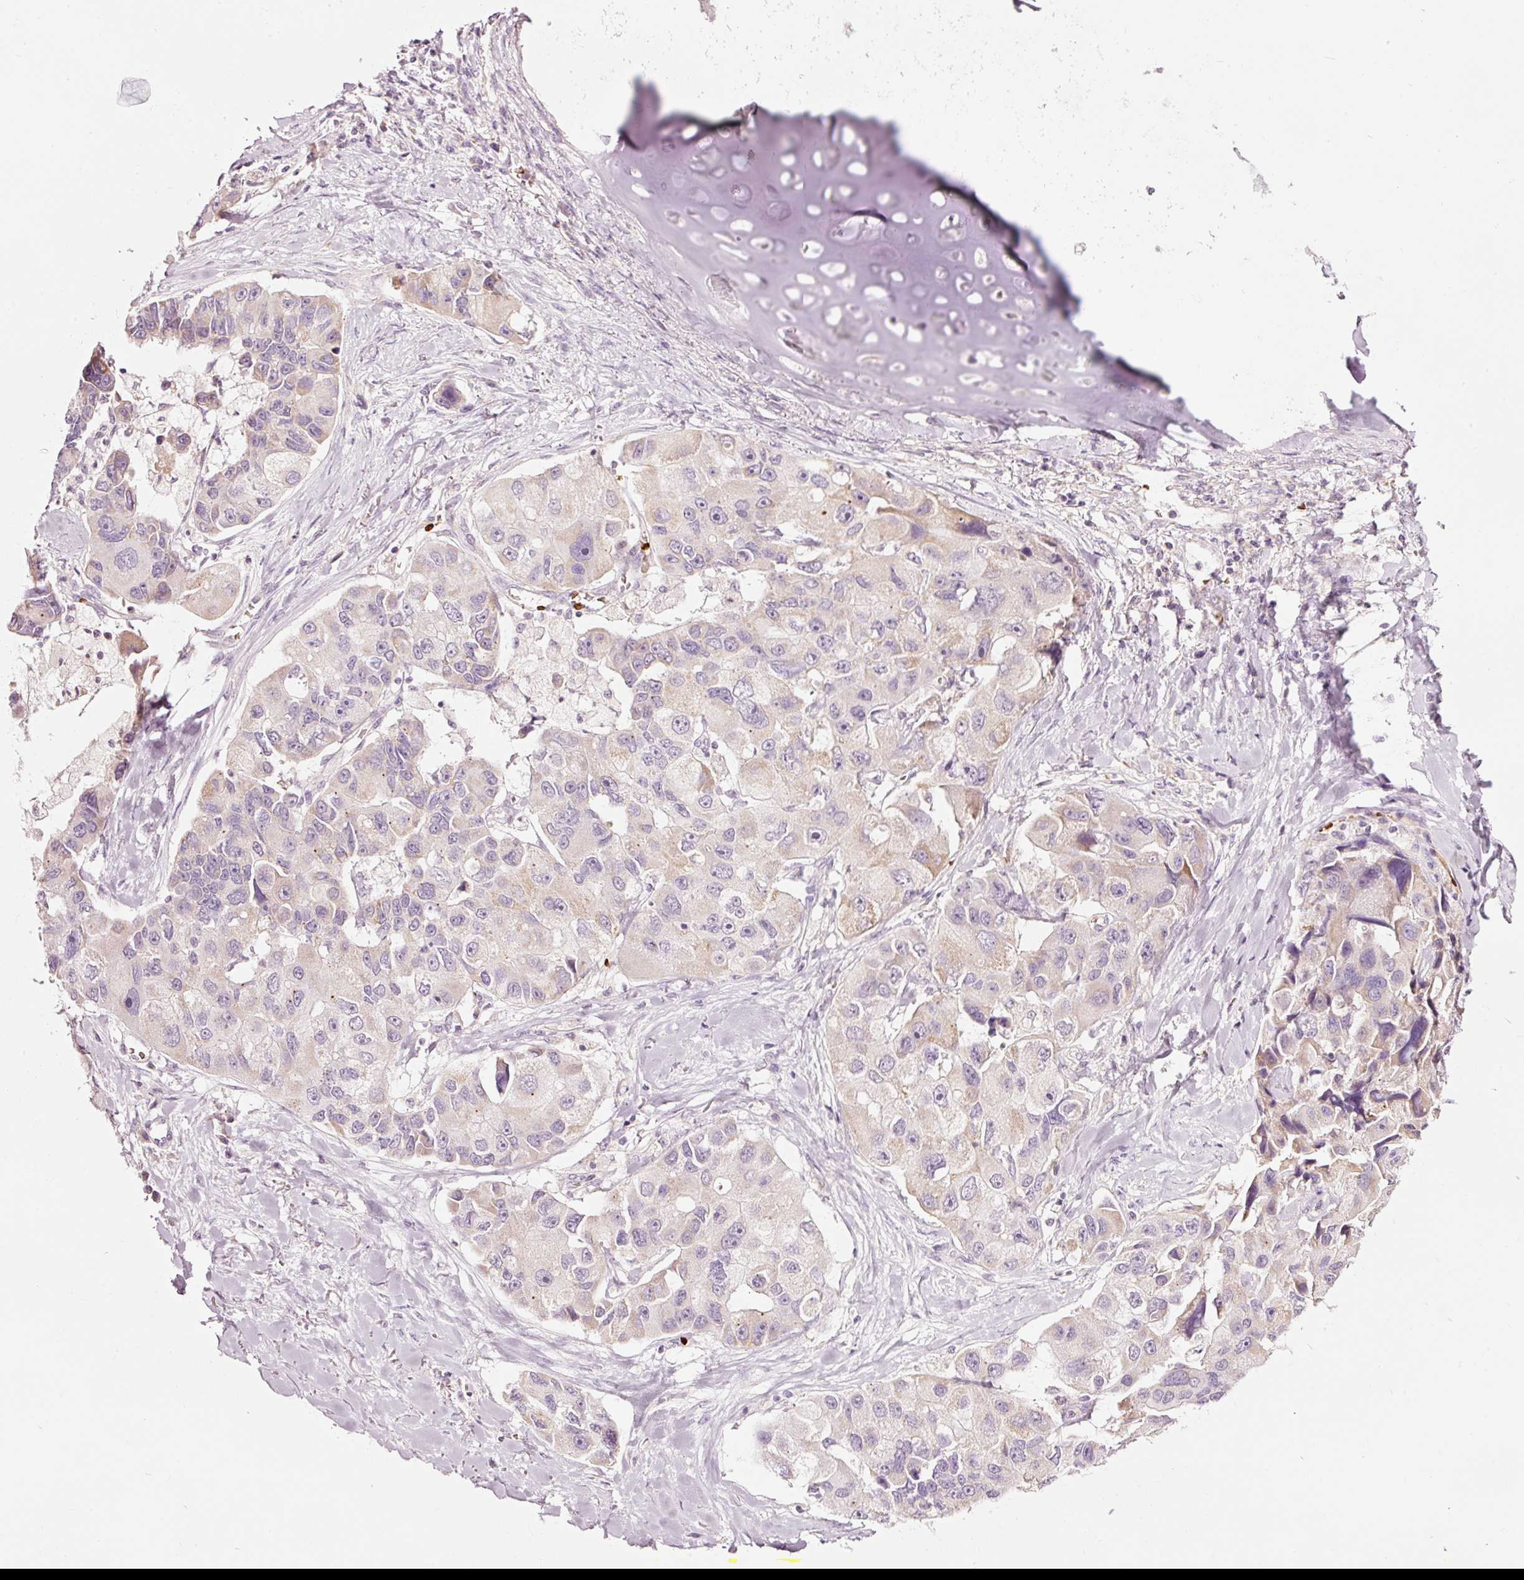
{"staining": {"intensity": "weak", "quantity": "<25%", "location": "cytoplasmic/membranous"}, "tissue": "lung cancer", "cell_type": "Tumor cells", "image_type": "cancer", "snomed": [{"axis": "morphology", "description": "Adenocarcinoma, NOS"}, {"axis": "topography", "description": "Lung"}], "caption": "This is an immunohistochemistry image of human lung cancer (adenocarcinoma). There is no expression in tumor cells.", "gene": "LDHAL6B", "patient": {"sex": "female", "age": 54}}